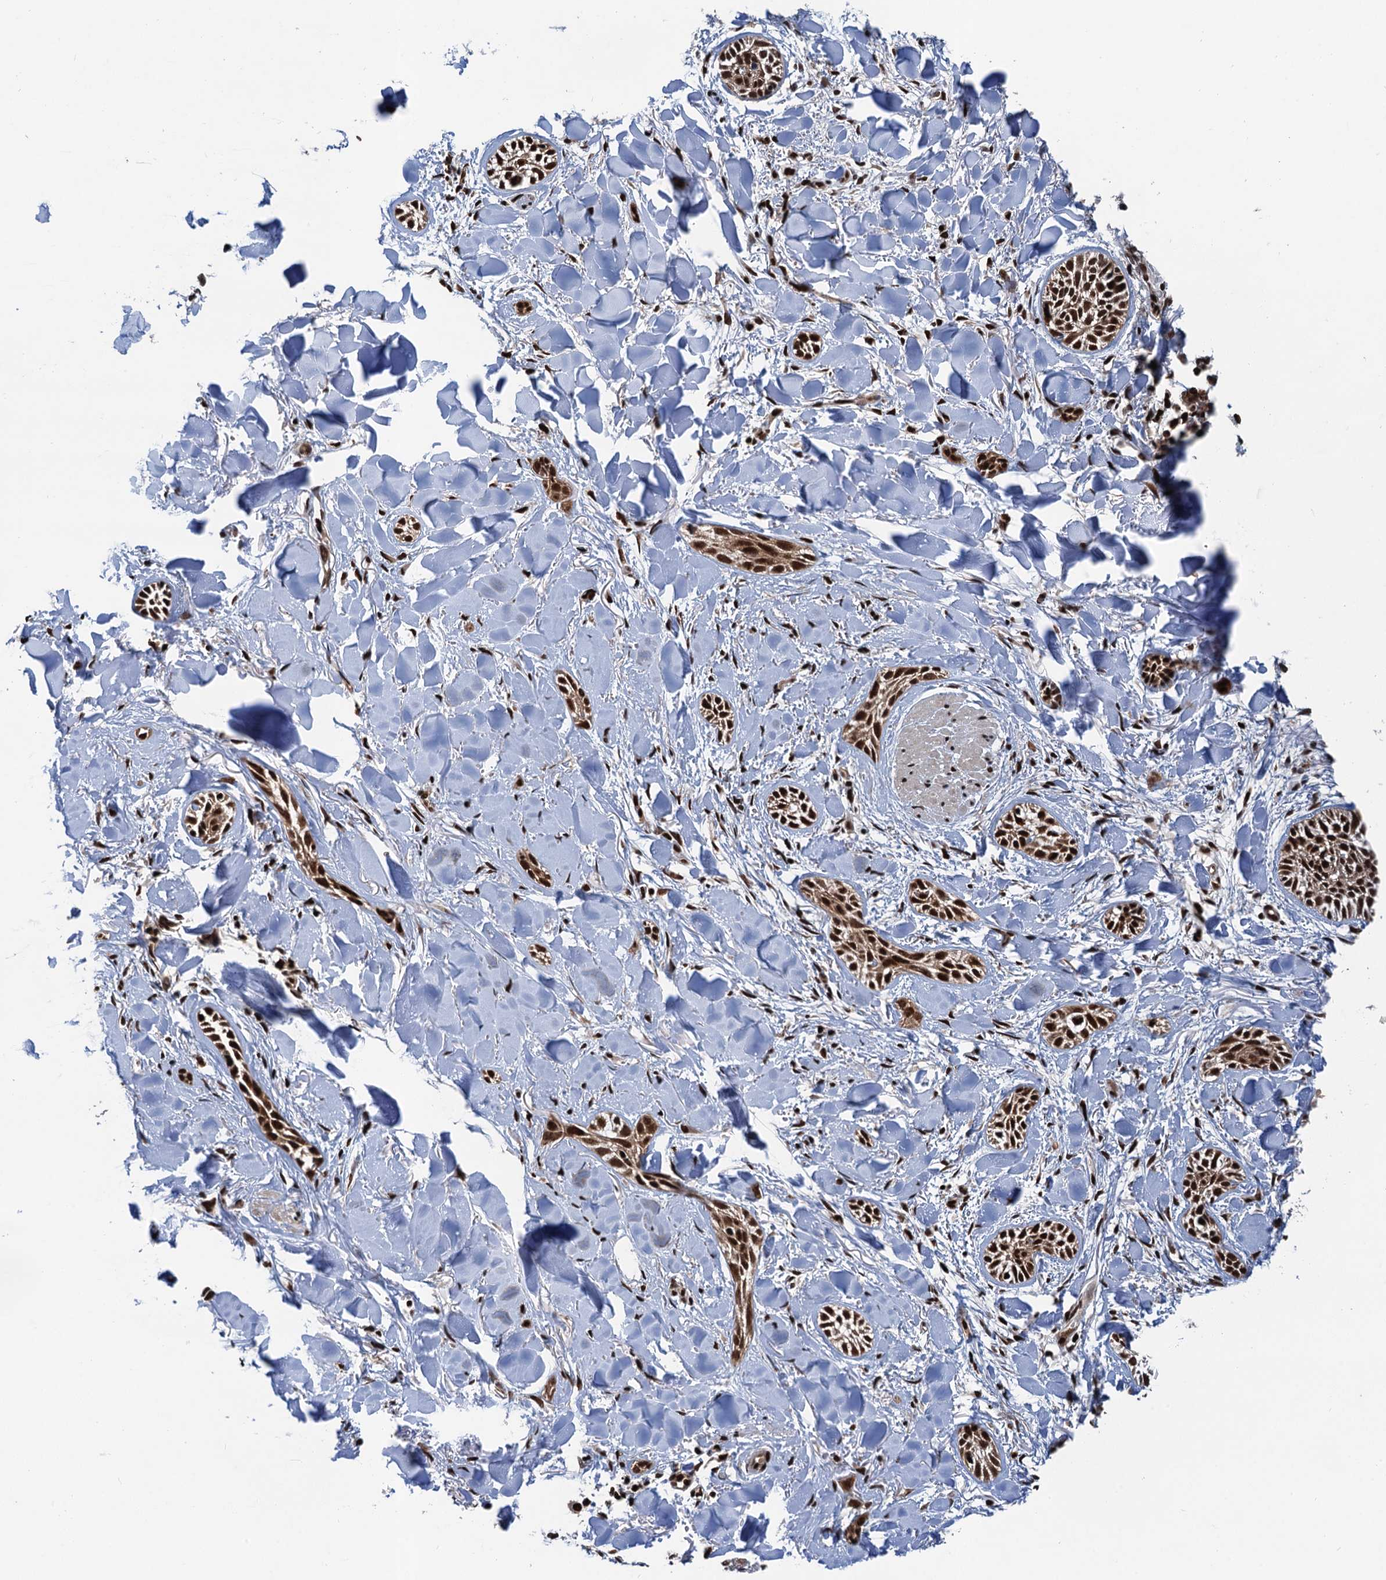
{"staining": {"intensity": "strong", "quantity": ">75%", "location": "cytoplasmic/membranous,nuclear"}, "tissue": "skin cancer", "cell_type": "Tumor cells", "image_type": "cancer", "snomed": [{"axis": "morphology", "description": "Basal cell carcinoma"}, {"axis": "topography", "description": "Skin"}], "caption": "Immunohistochemical staining of human skin cancer (basal cell carcinoma) shows high levels of strong cytoplasmic/membranous and nuclear protein staining in about >75% of tumor cells.", "gene": "PPP4R1", "patient": {"sex": "female", "age": 59}}